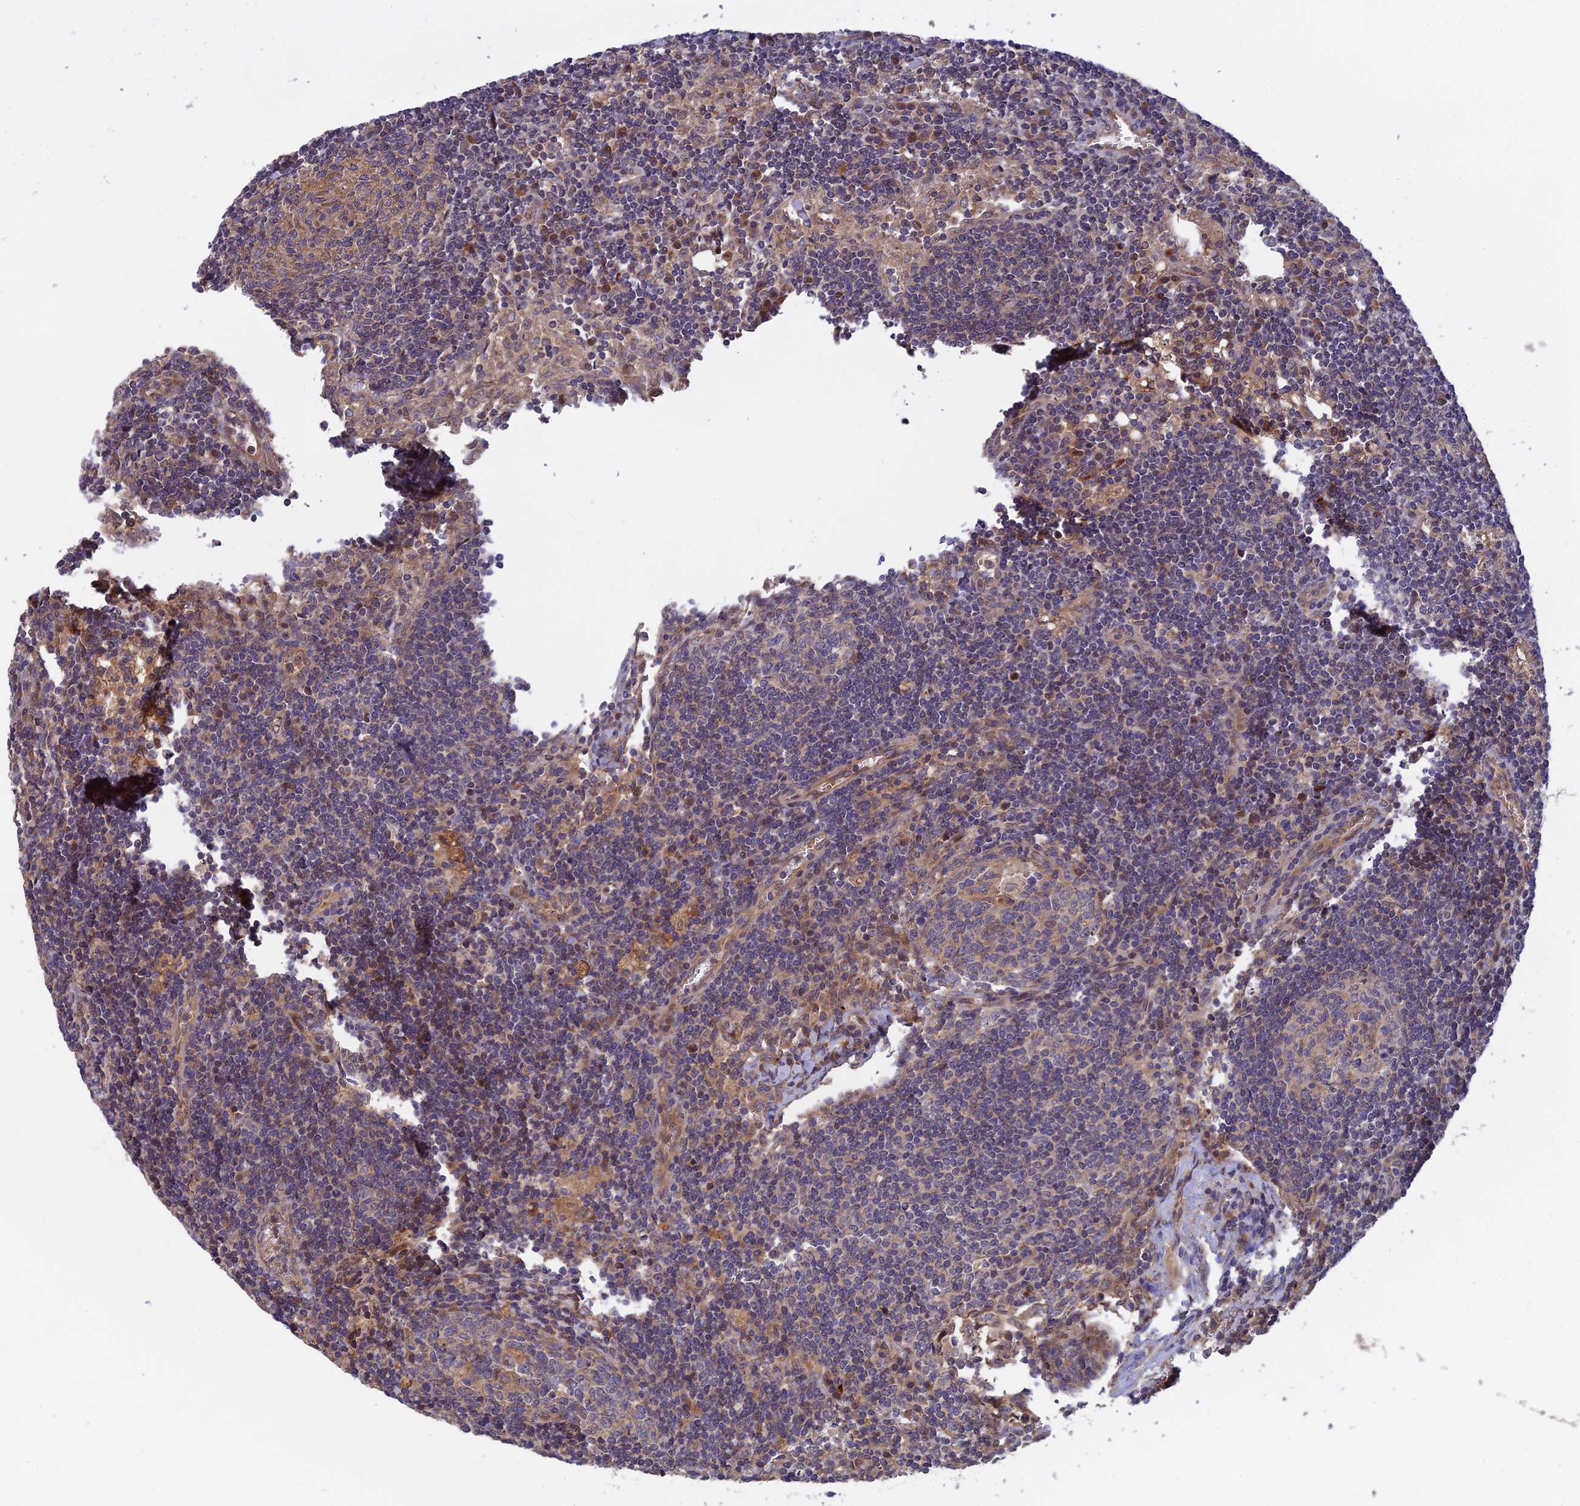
{"staining": {"intensity": "negative", "quantity": "none", "location": "none"}, "tissue": "lymph node", "cell_type": "Germinal center cells", "image_type": "normal", "snomed": [{"axis": "morphology", "description": "Normal tissue, NOS"}, {"axis": "topography", "description": "Lymph node"}], "caption": "Germinal center cells show no significant positivity in normal lymph node.", "gene": "FAM151B", "patient": {"sex": "female", "age": 73}}